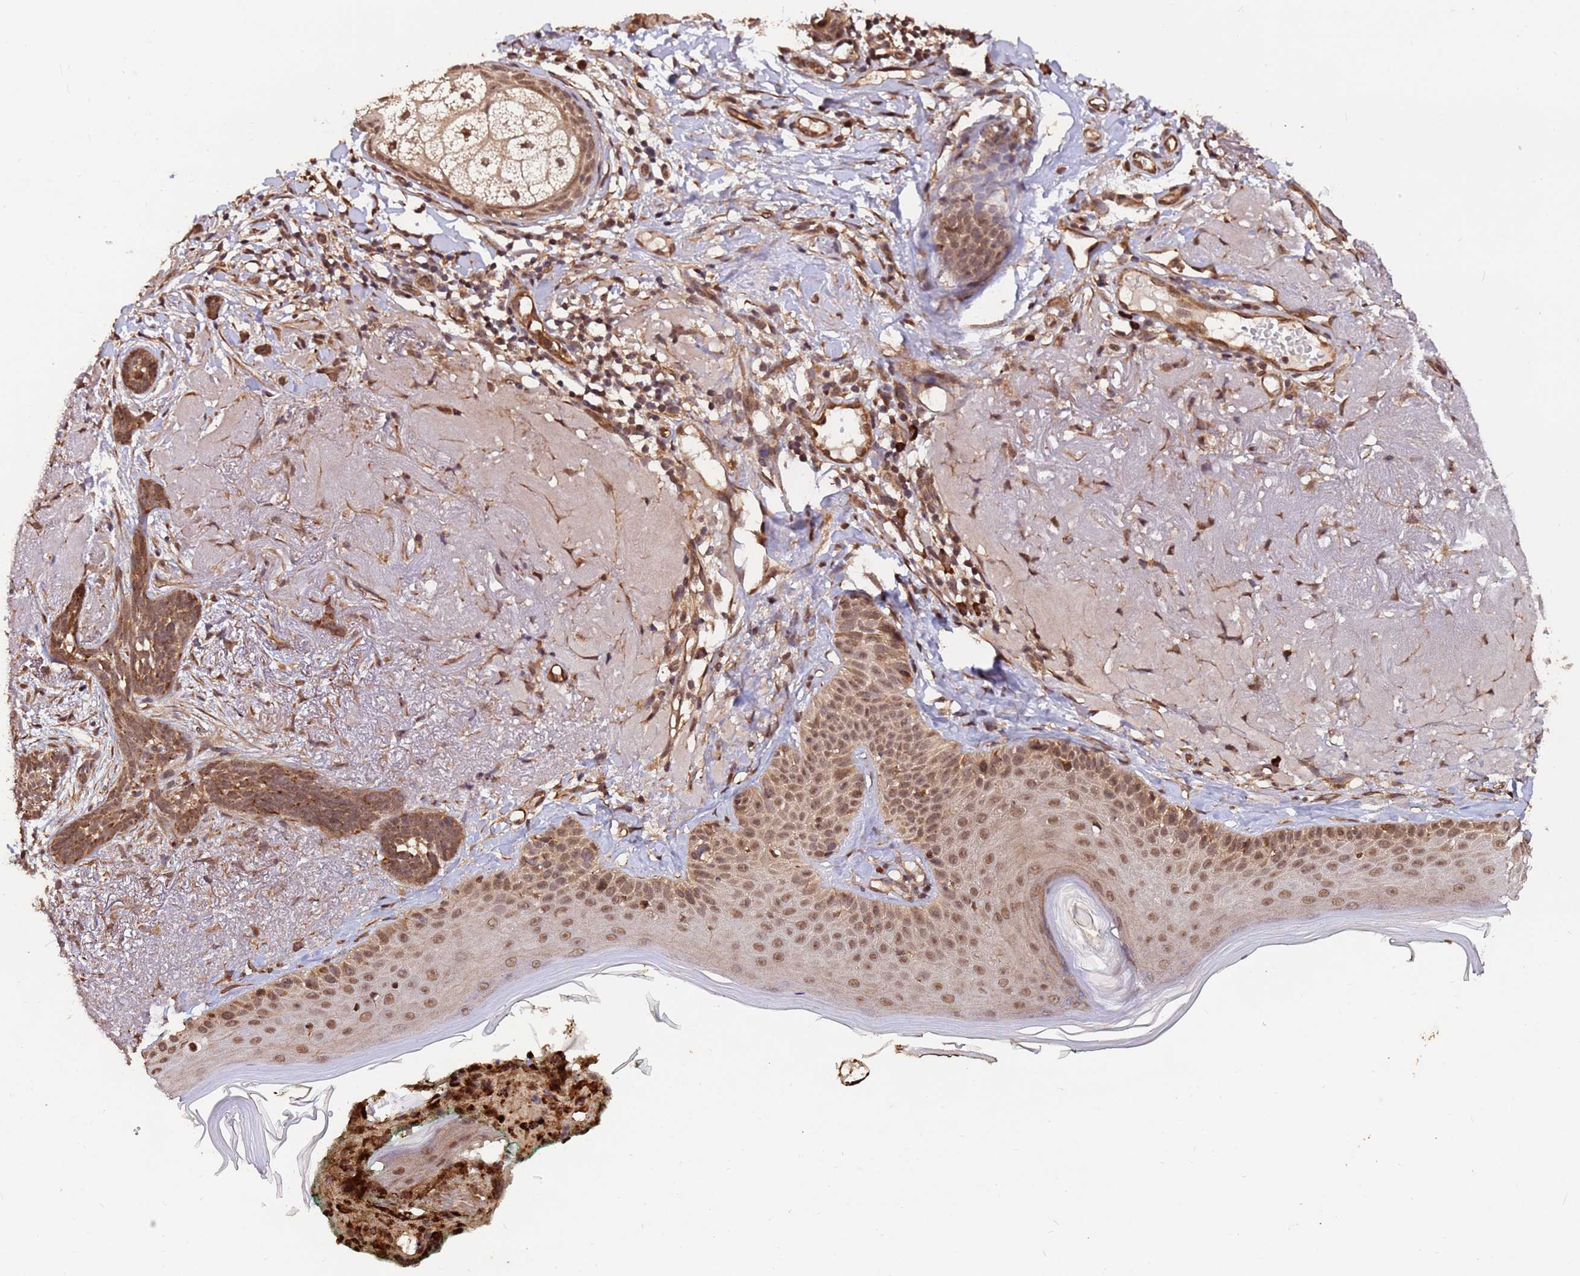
{"staining": {"intensity": "moderate", "quantity": ">75%", "location": "cytoplasmic/membranous,nuclear"}, "tissue": "skin cancer", "cell_type": "Tumor cells", "image_type": "cancer", "snomed": [{"axis": "morphology", "description": "Basal cell carcinoma"}, {"axis": "topography", "description": "Skin"}], "caption": "About >75% of tumor cells in human skin basal cell carcinoma show moderate cytoplasmic/membranous and nuclear protein positivity as visualized by brown immunohistochemical staining.", "gene": "ZNF619", "patient": {"sex": "male", "age": 71}}